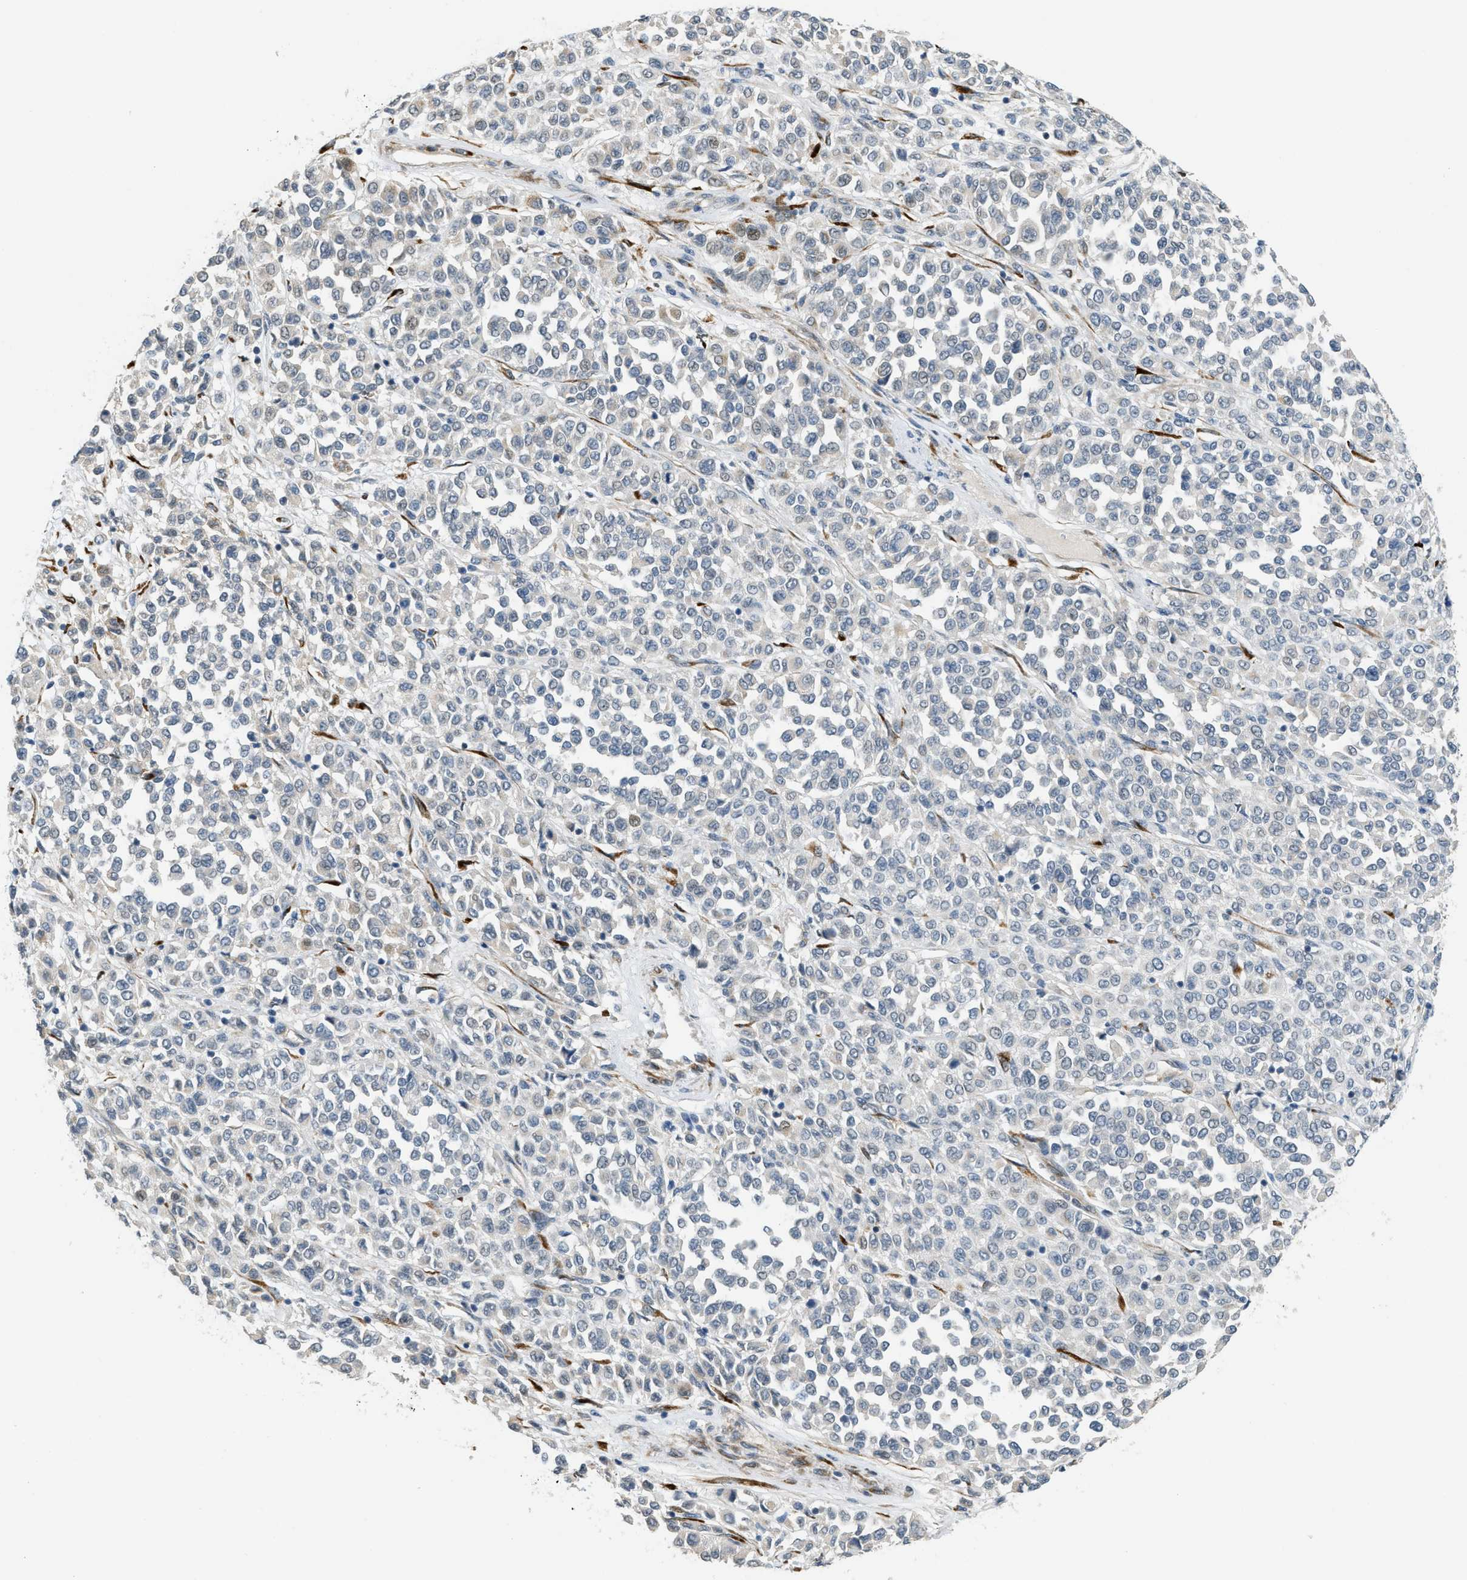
{"staining": {"intensity": "negative", "quantity": "none", "location": "none"}, "tissue": "melanoma", "cell_type": "Tumor cells", "image_type": "cancer", "snomed": [{"axis": "morphology", "description": "Malignant melanoma, Metastatic site"}, {"axis": "topography", "description": "Pancreas"}], "caption": "Immunohistochemistry (IHC) histopathology image of neoplastic tissue: human malignant melanoma (metastatic site) stained with DAB (3,3'-diaminobenzidine) reveals no significant protein positivity in tumor cells.", "gene": "TMEM154", "patient": {"sex": "female", "age": 30}}